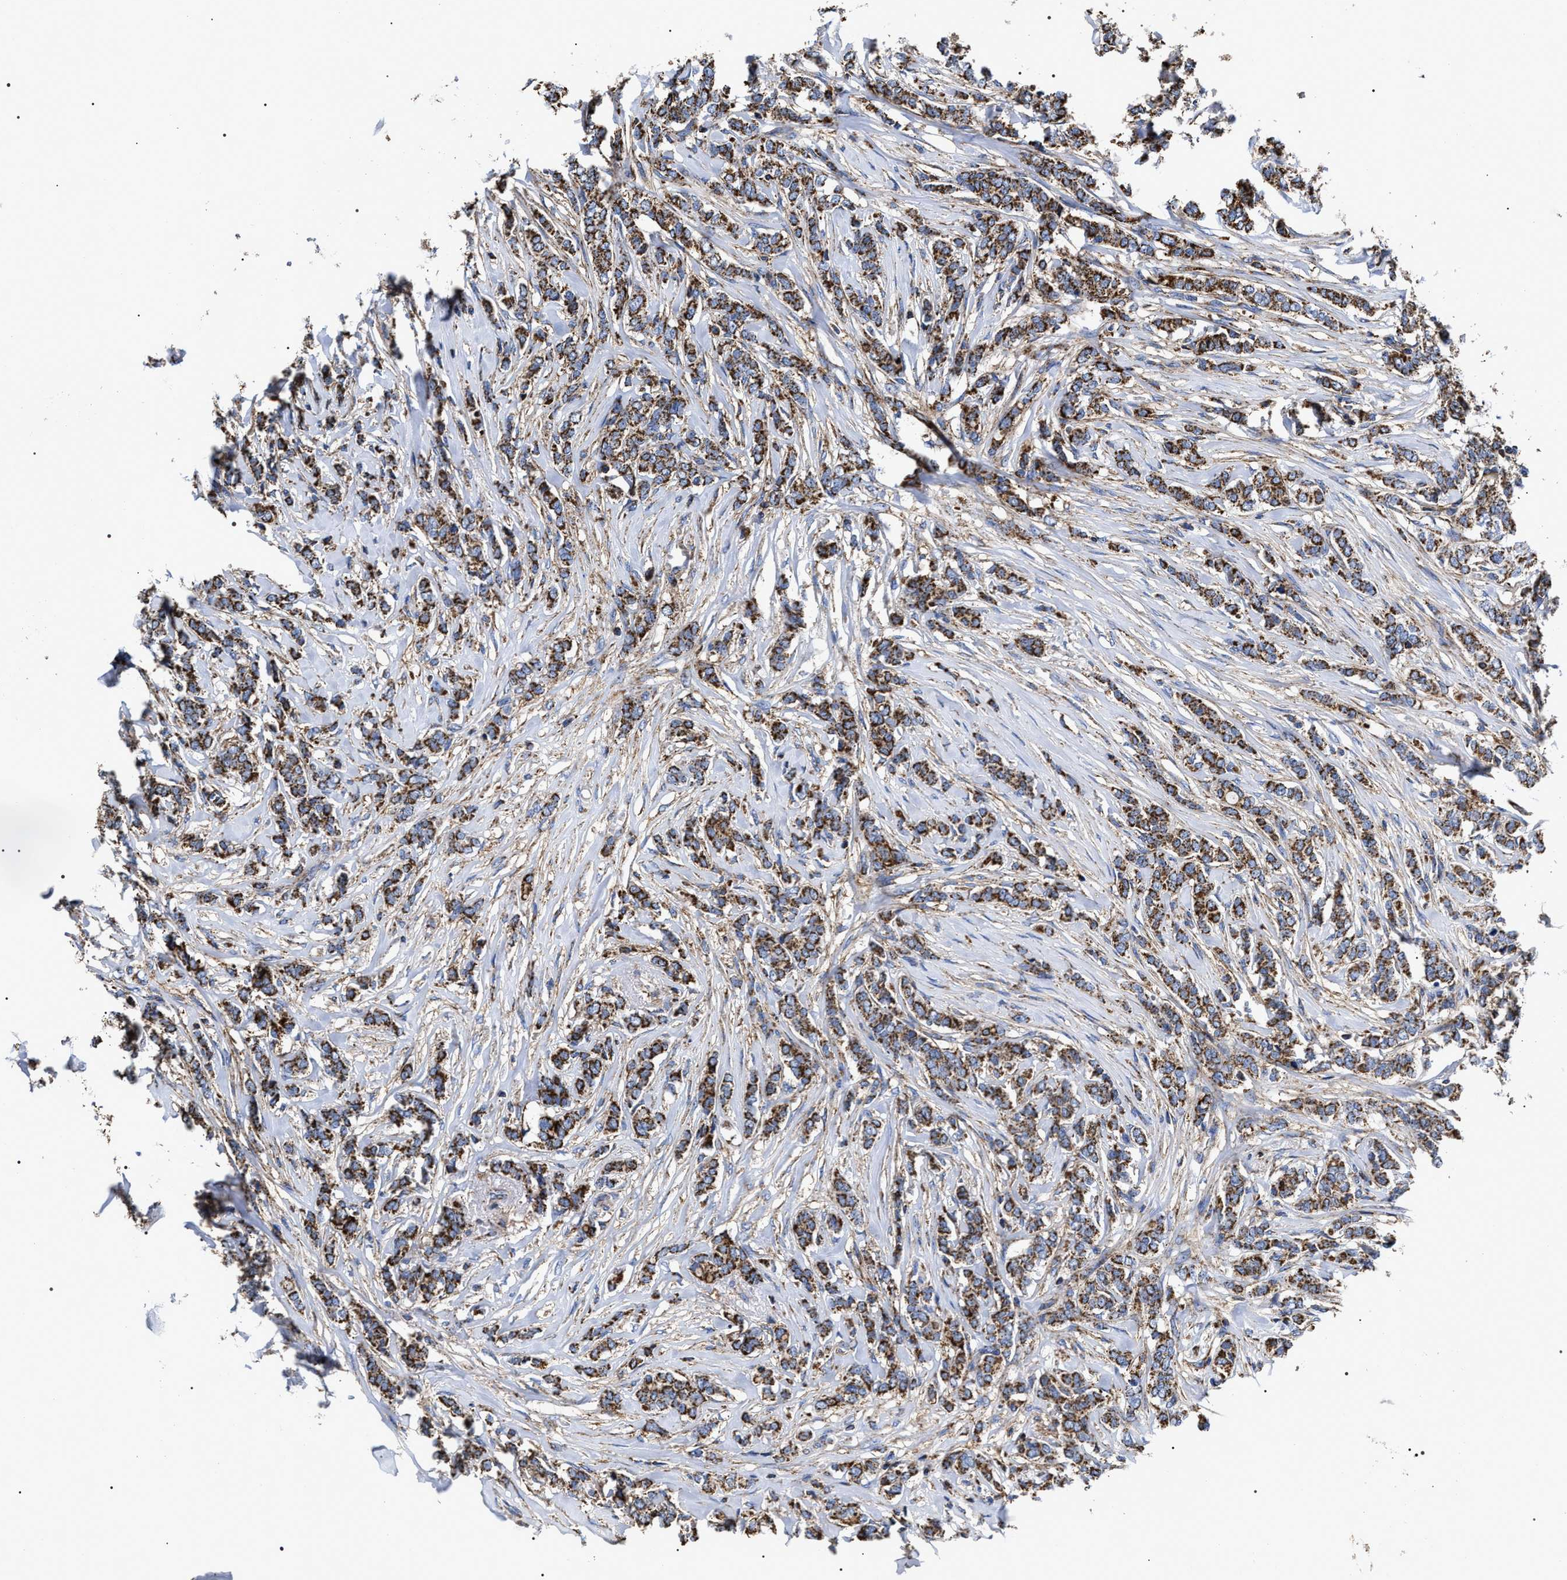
{"staining": {"intensity": "strong", "quantity": ">75%", "location": "cytoplasmic/membranous"}, "tissue": "breast cancer", "cell_type": "Tumor cells", "image_type": "cancer", "snomed": [{"axis": "morphology", "description": "Lobular carcinoma"}, {"axis": "topography", "description": "Skin"}, {"axis": "topography", "description": "Breast"}], "caption": "Immunohistochemistry photomicrograph of neoplastic tissue: human breast cancer (lobular carcinoma) stained using immunohistochemistry (IHC) shows high levels of strong protein expression localized specifically in the cytoplasmic/membranous of tumor cells, appearing as a cytoplasmic/membranous brown color.", "gene": "COG5", "patient": {"sex": "female", "age": 46}}